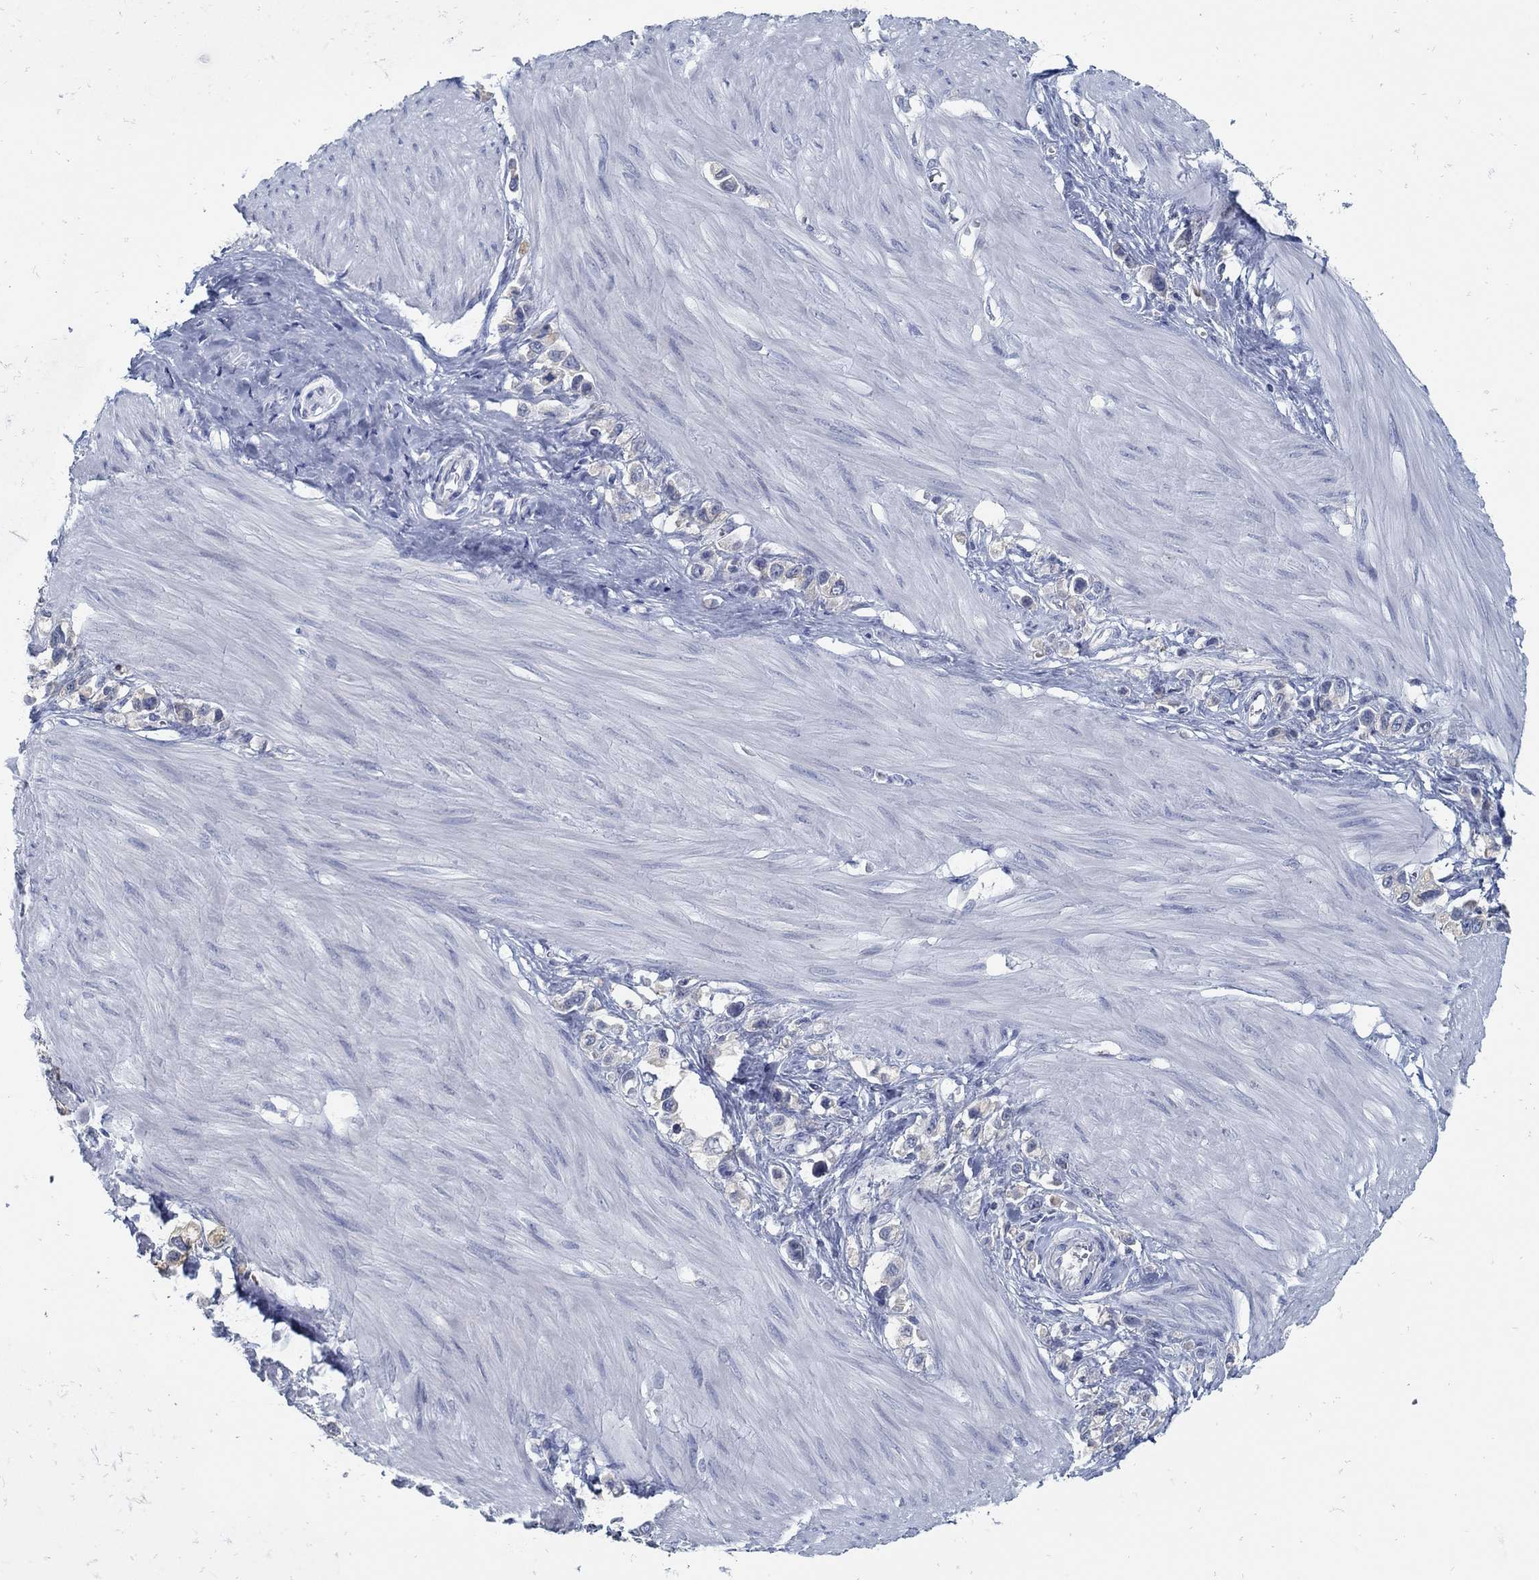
{"staining": {"intensity": "negative", "quantity": "none", "location": "none"}, "tissue": "stomach cancer", "cell_type": "Tumor cells", "image_type": "cancer", "snomed": [{"axis": "morphology", "description": "Normal tissue, NOS"}, {"axis": "morphology", "description": "Adenocarcinoma, NOS"}, {"axis": "morphology", "description": "Adenocarcinoma, High grade"}, {"axis": "topography", "description": "Stomach, upper"}, {"axis": "topography", "description": "Stomach"}], "caption": "High magnification brightfield microscopy of stomach cancer stained with DAB (3,3'-diaminobenzidine) (brown) and counterstained with hematoxylin (blue): tumor cells show no significant expression.", "gene": "ZFAND4", "patient": {"sex": "female", "age": 65}}